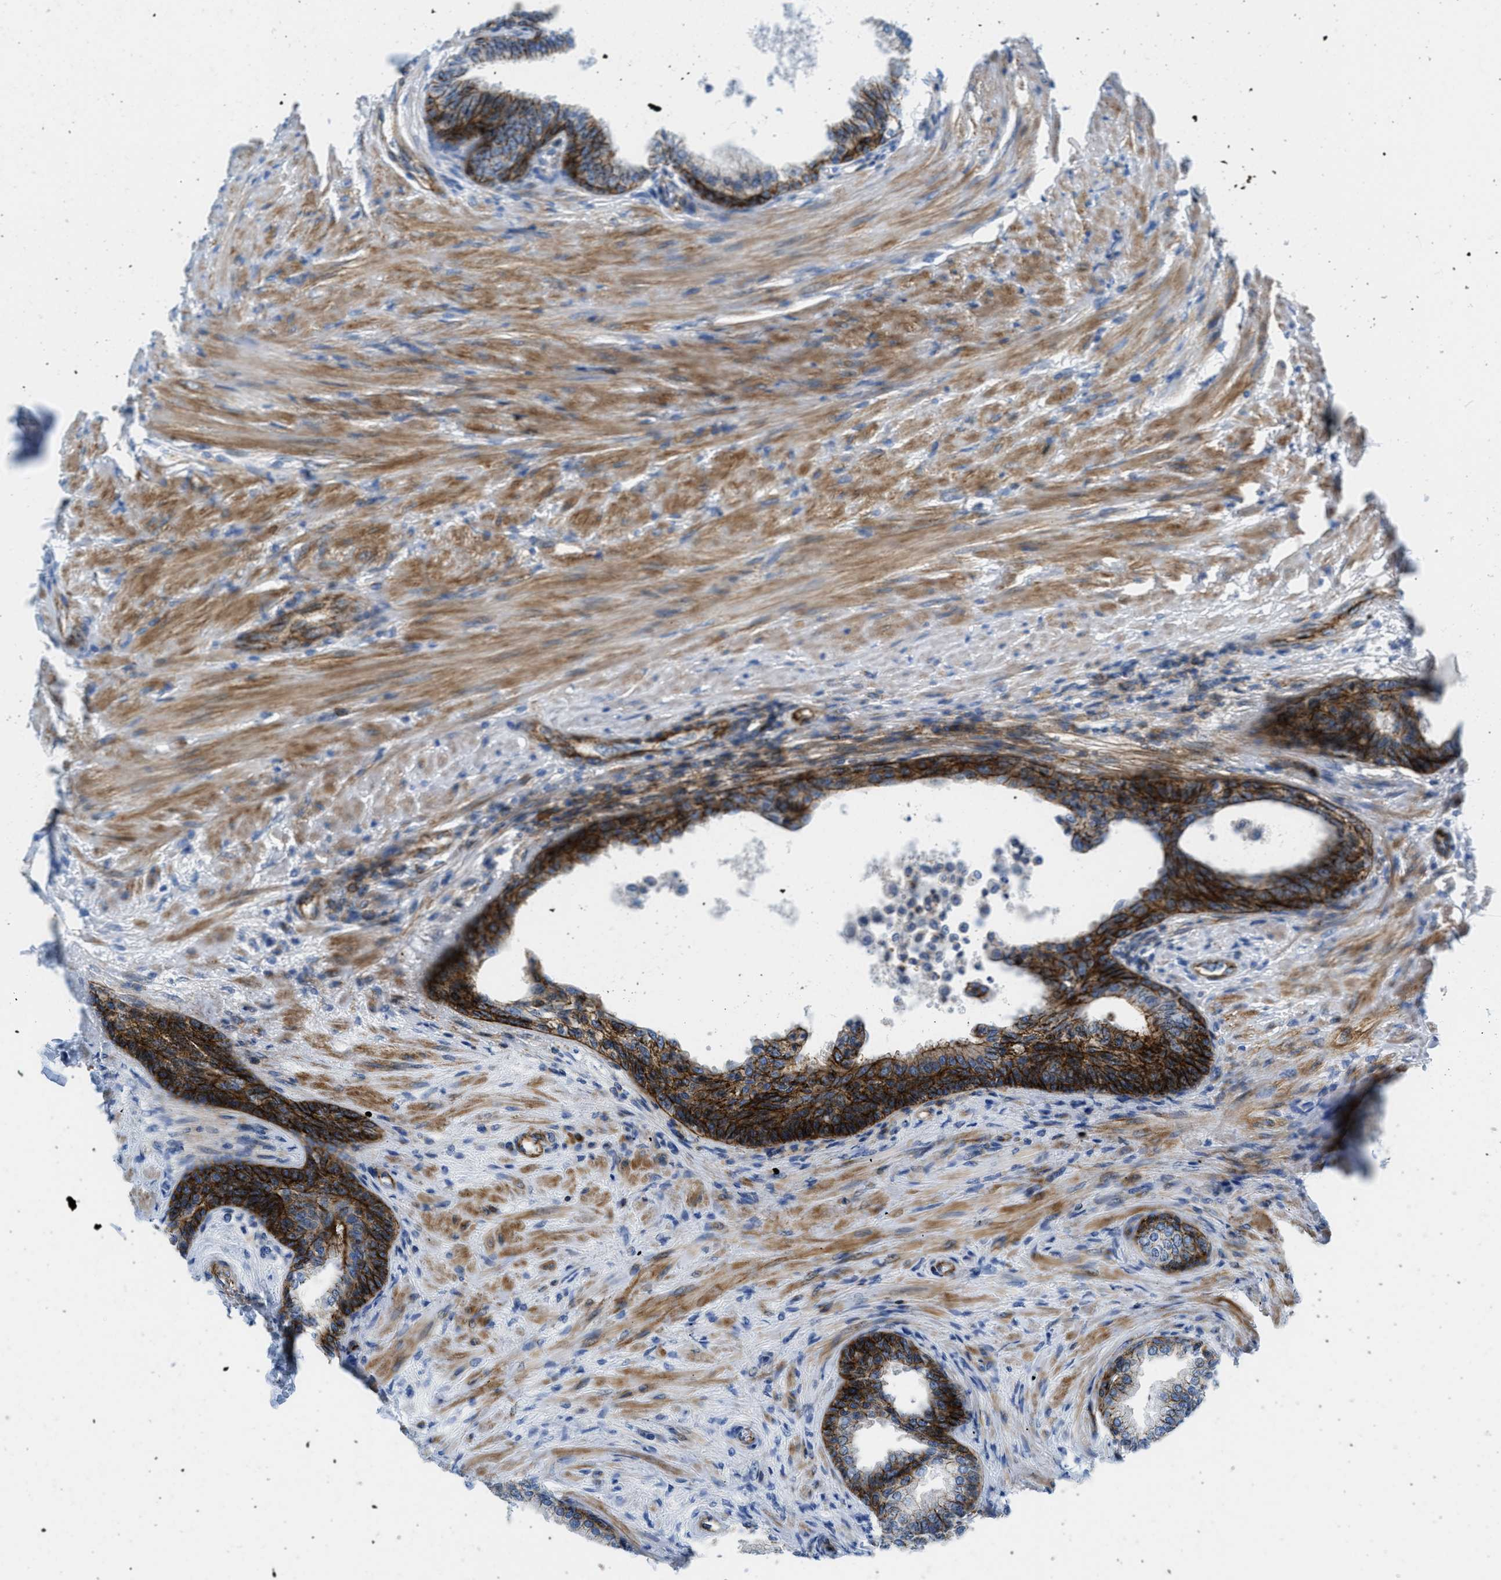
{"staining": {"intensity": "strong", "quantity": ">75%", "location": "cytoplasmic/membranous"}, "tissue": "prostate", "cell_type": "Glandular cells", "image_type": "normal", "snomed": [{"axis": "morphology", "description": "Normal tissue, NOS"}, {"axis": "topography", "description": "Prostate"}], "caption": "Immunohistochemistry (DAB) staining of benign human prostate reveals strong cytoplasmic/membranous protein staining in approximately >75% of glandular cells. The staining was performed using DAB to visualize the protein expression in brown, while the nuclei were stained in blue with hematoxylin (Magnification: 20x).", "gene": "CUTA", "patient": {"sex": "male", "age": 76}}